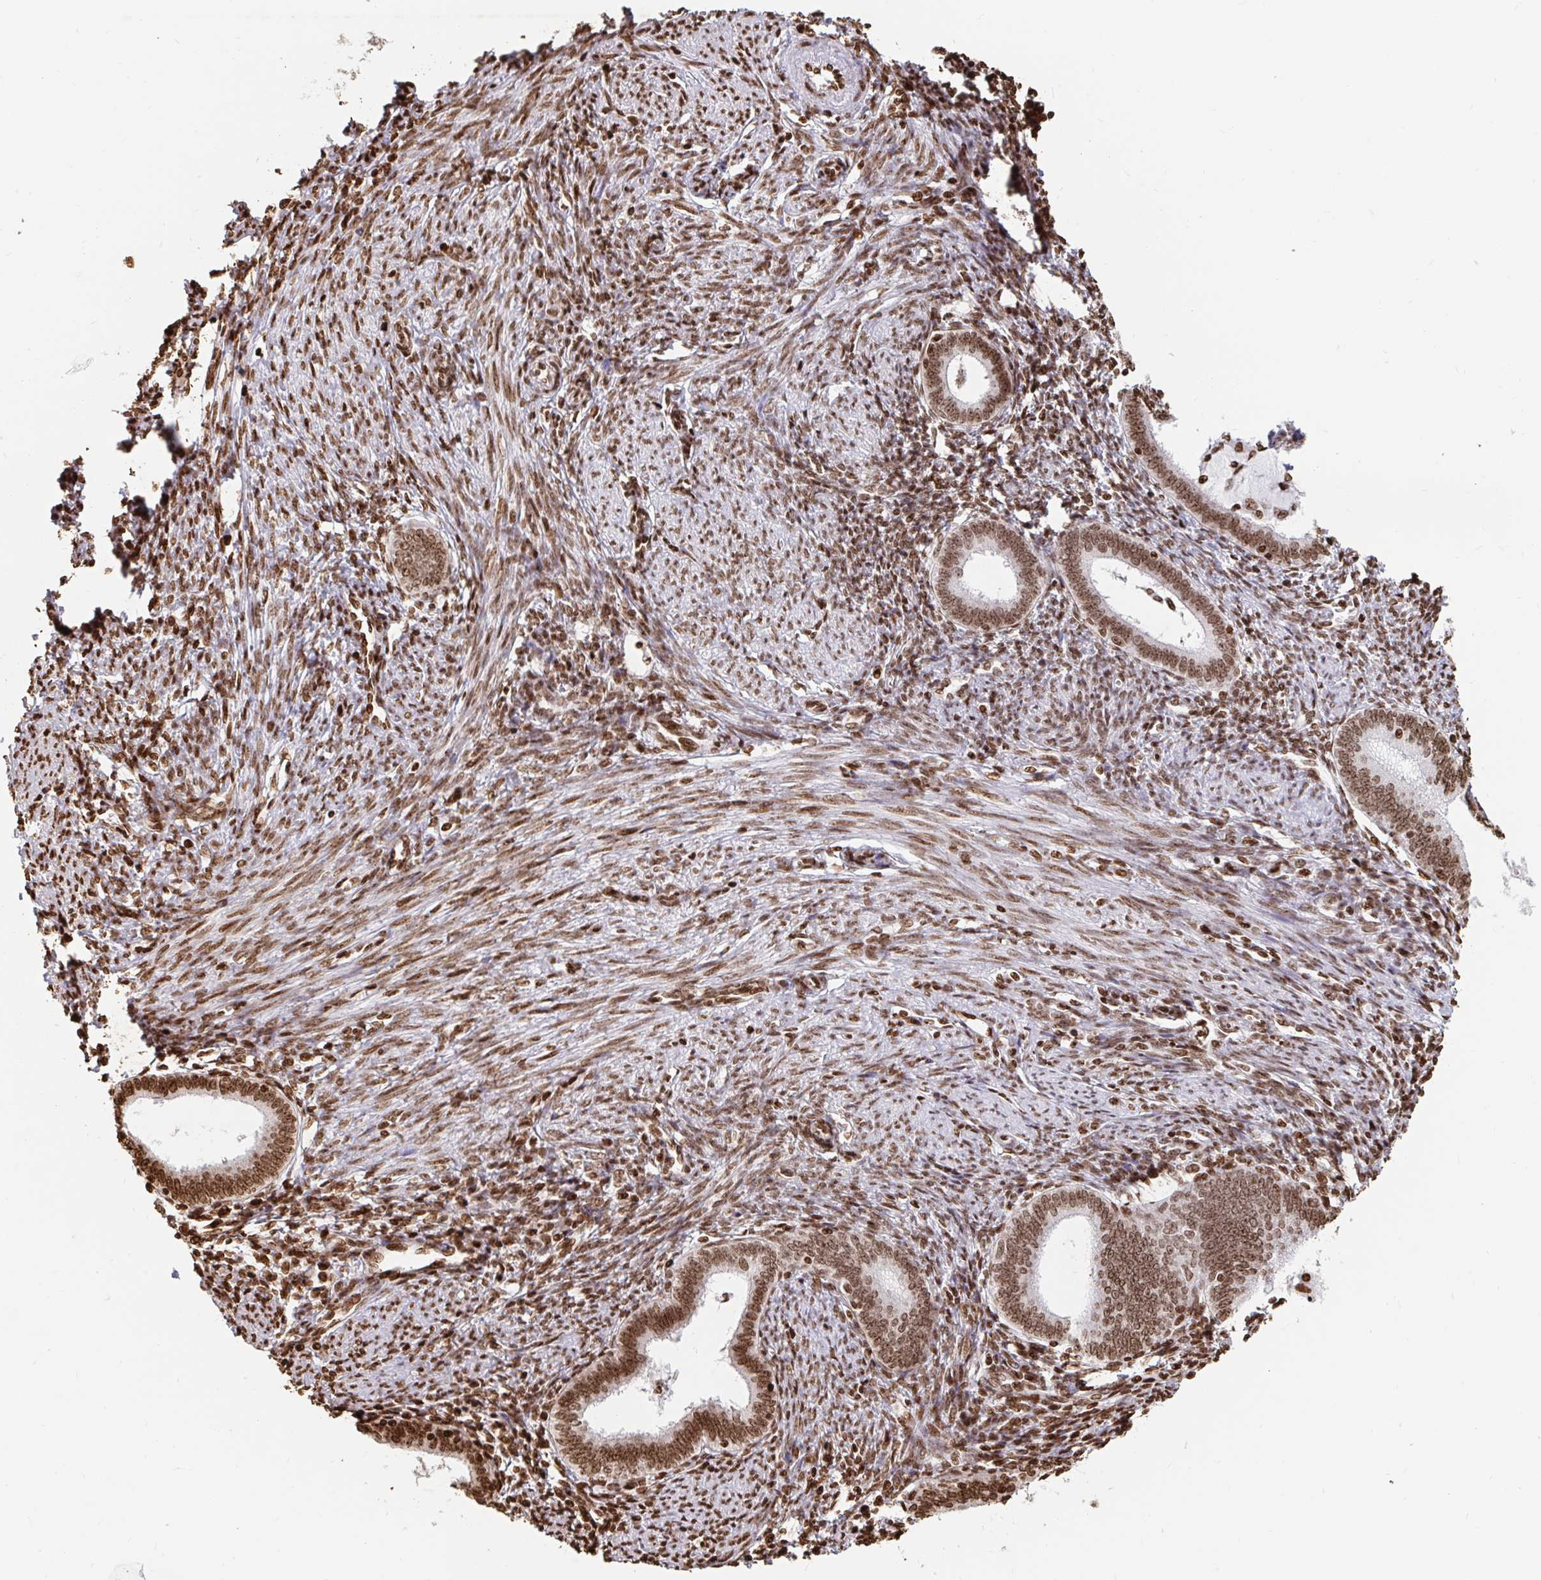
{"staining": {"intensity": "moderate", "quantity": ">75%", "location": "nuclear"}, "tissue": "endometrium", "cell_type": "Cells in endometrial stroma", "image_type": "normal", "snomed": [{"axis": "morphology", "description": "Normal tissue, NOS"}, {"axis": "topography", "description": "Endometrium"}], "caption": "Immunohistochemistry (DAB (3,3'-diaminobenzidine)) staining of benign human endometrium reveals moderate nuclear protein staining in approximately >75% of cells in endometrial stroma. Using DAB (brown) and hematoxylin (blue) stains, captured at high magnification using brightfield microscopy.", "gene": "H2BC5", "patient": {"sex": "female", "age": 41}}